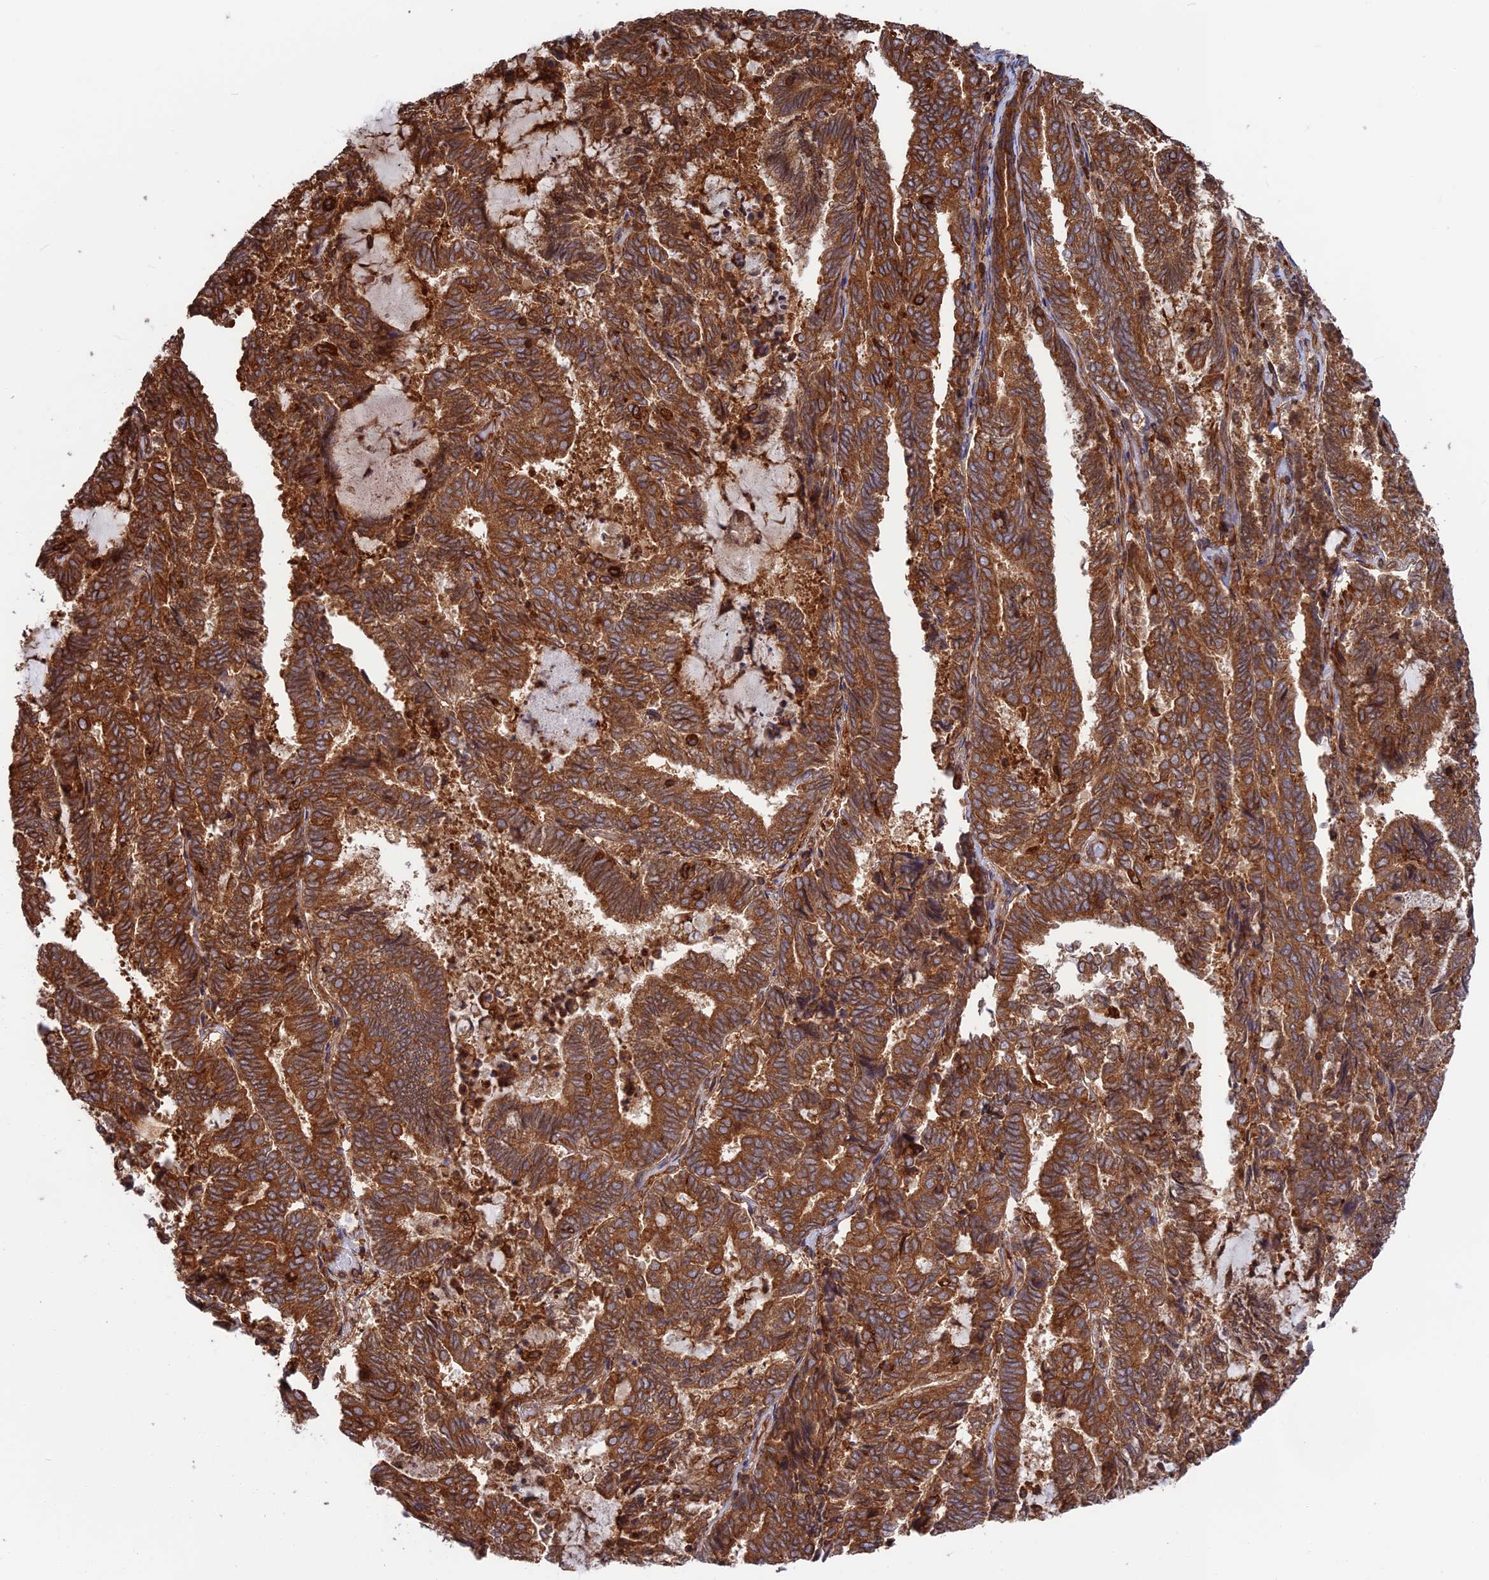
{"staining": {"intensity": "strong", "quantity": ">75%", "location": "cytoplasmic/membranous"}, "tissue": "endometrial cancer", "cell_type": "Tumor cells", "image_type": "cancer", "snomed": [{"axis": "morphology", "description": "Adenocarcinoma, NOS"}, {"axis": "topography", "description": "Endometrium"}], "caption": "Adenocarcinoma (endometrial) stained with immunohistochemistry (IHC) reveals strong cytoplasmic/membranous staining in about >75% of tumor cells.", "gene": "WDR1", "patient": {"sex": "female", "age": 80}}